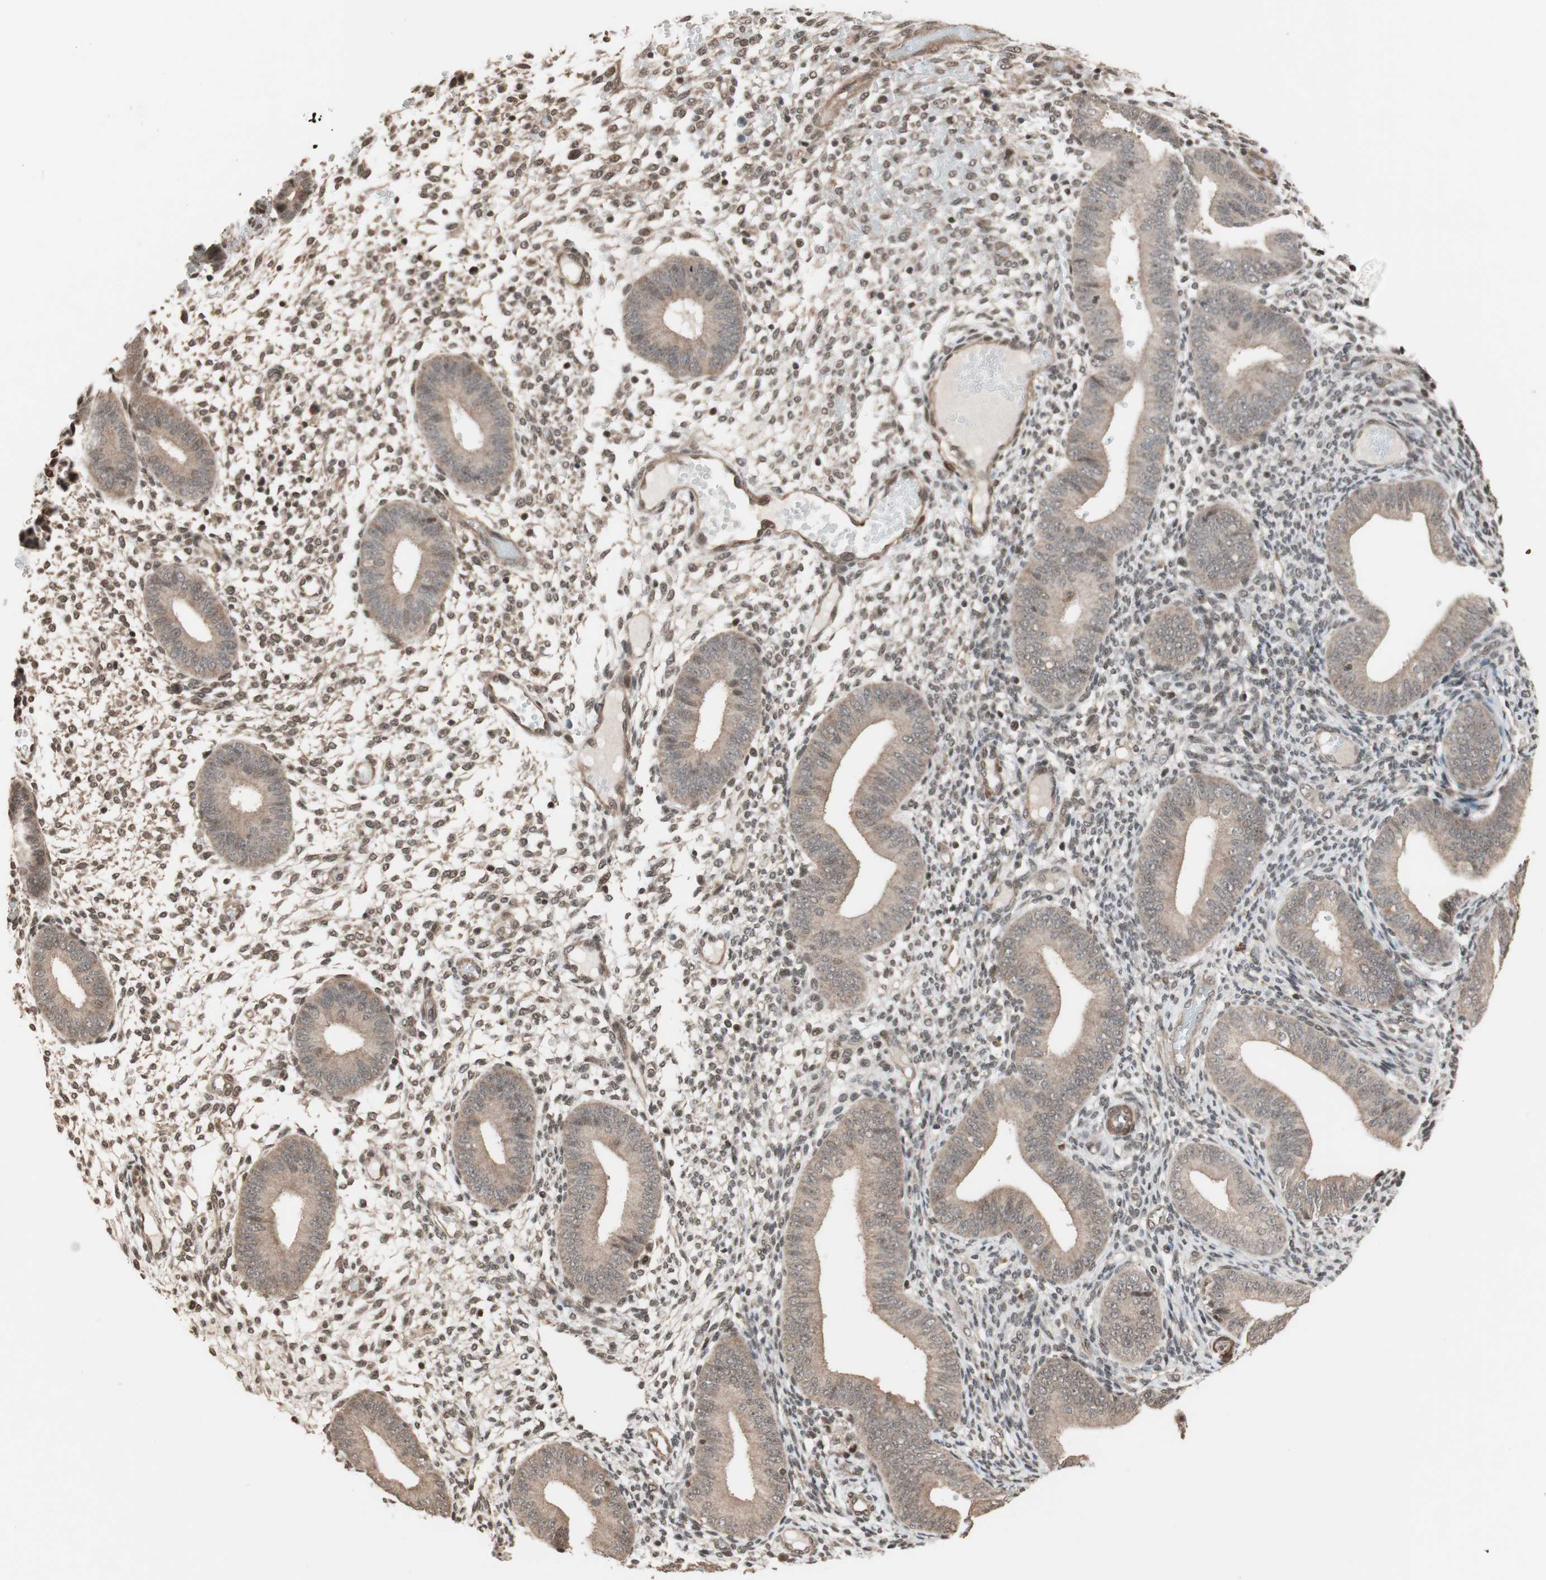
{"staining": {"intensity": "weak", "quantity": "25%-75%", "location": "nuclear"}, "tissue": "endometrium", "cell_type": "Cells in endometrial stroma", "image_type": "normal", "snomed": [{"axis": "morphology", "description": "Normal tissue, NOS"}, {"axis": "topography", "description": "Endometrium"}], "caption": "Approximately 25%-75% of cells in endometrial stroma in benign human endometrium display weak nuclear protein staining as visualized by brown immunohistochemical staining.", "gene": "DRAP1", "patient": {"sex": "female", "age": 42}}